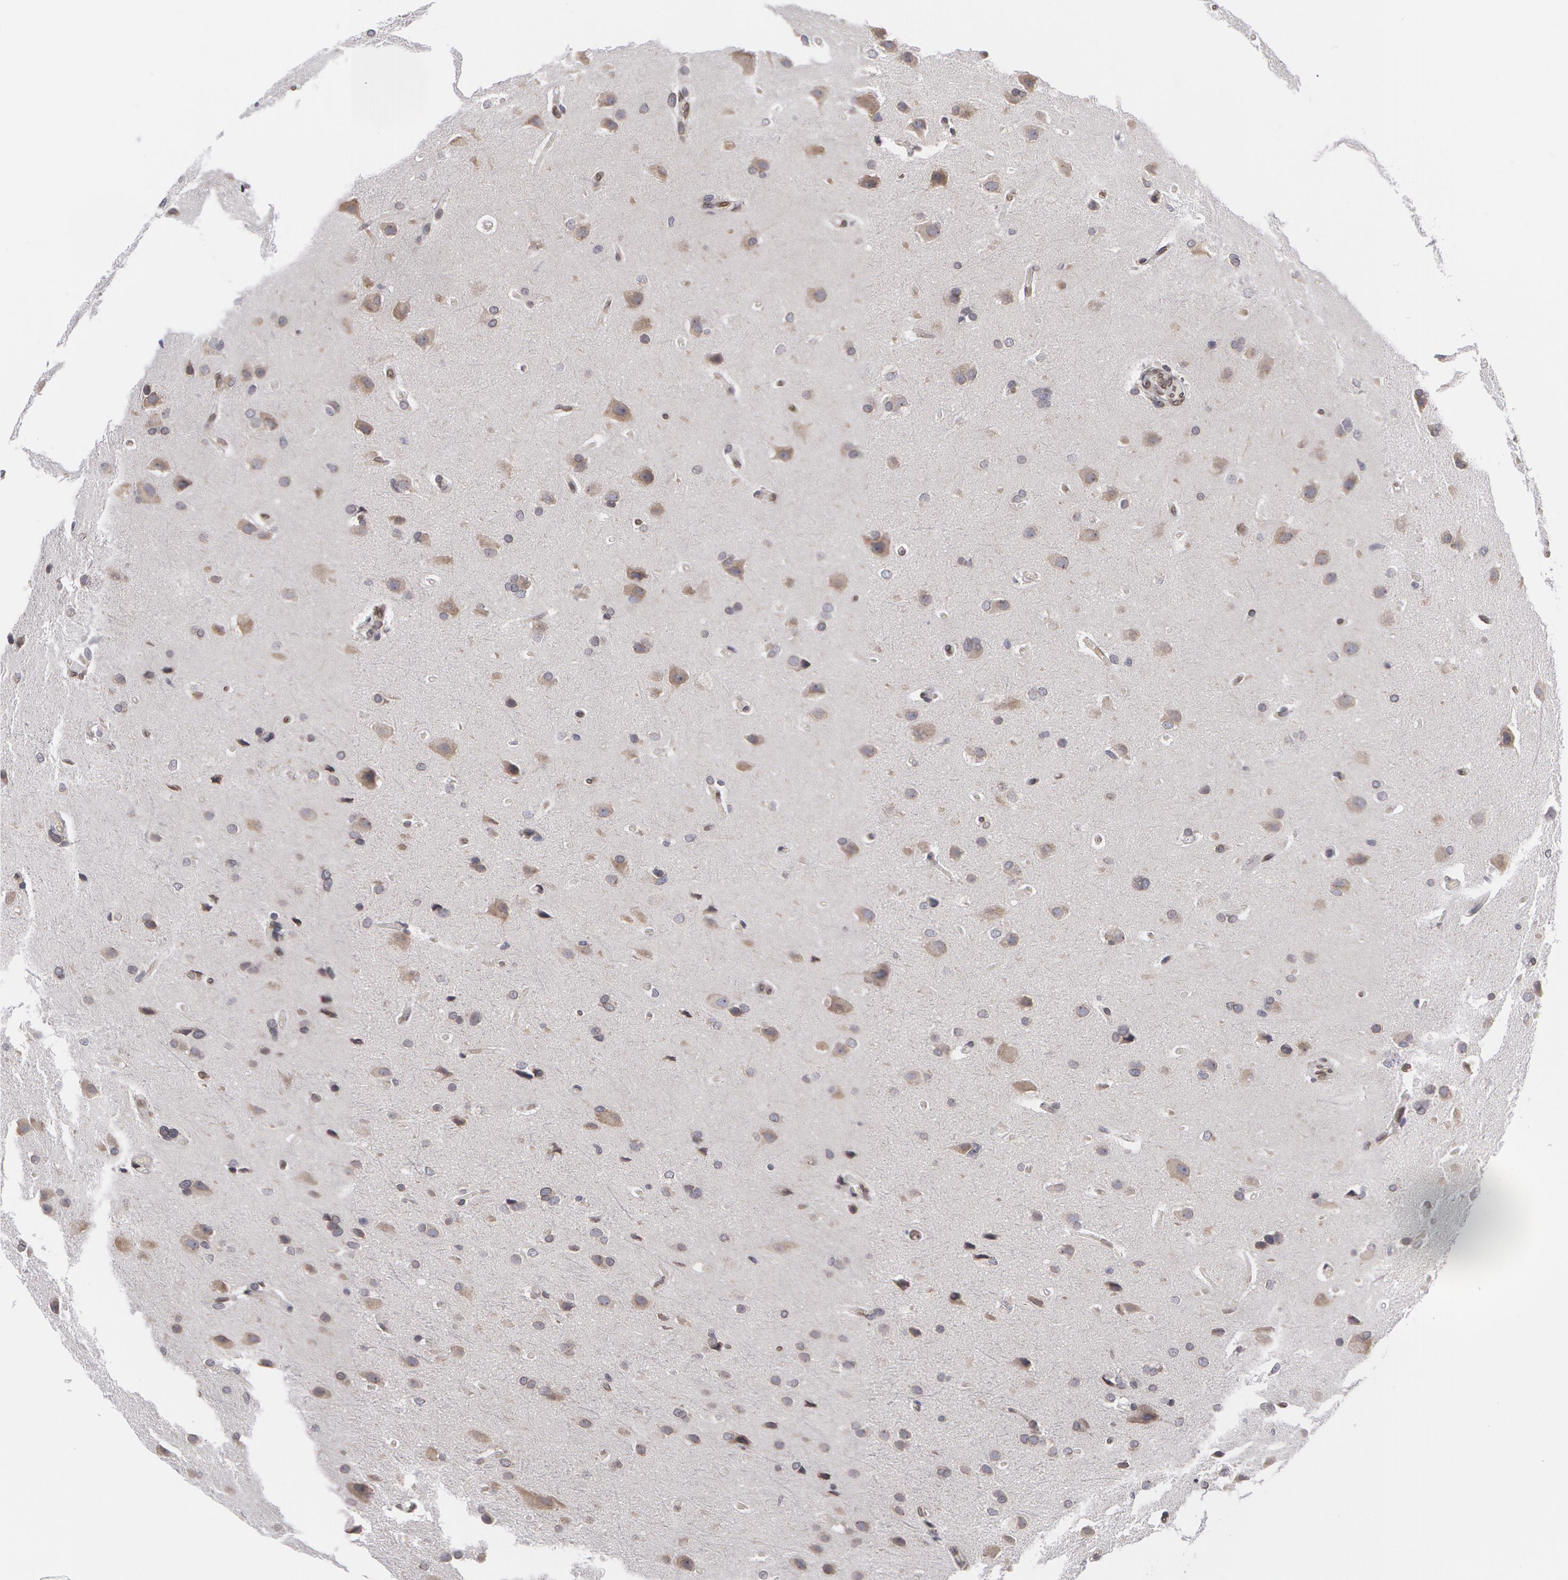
{"staining": {"intensity": "moderate", "quantity": "<25%", "location": "nuclear"}, "tissue": "glioma", "cell_type": "Tumor cells", "image_type": "cancer", "snomed": [{"axis": "morphology", "description": "Glioma, malignant, High grade"}, {"axis": "topography", "description": "Brain"}], "caption": "Tumor cells display moderate nuclear staining in approximately <25% of cells in malignant high-grade glioma. Ihc stains the protein in brown and the nuclei are stained blue.", "gene": "EMD", "patient": {"sex": "male", "age": 68}}